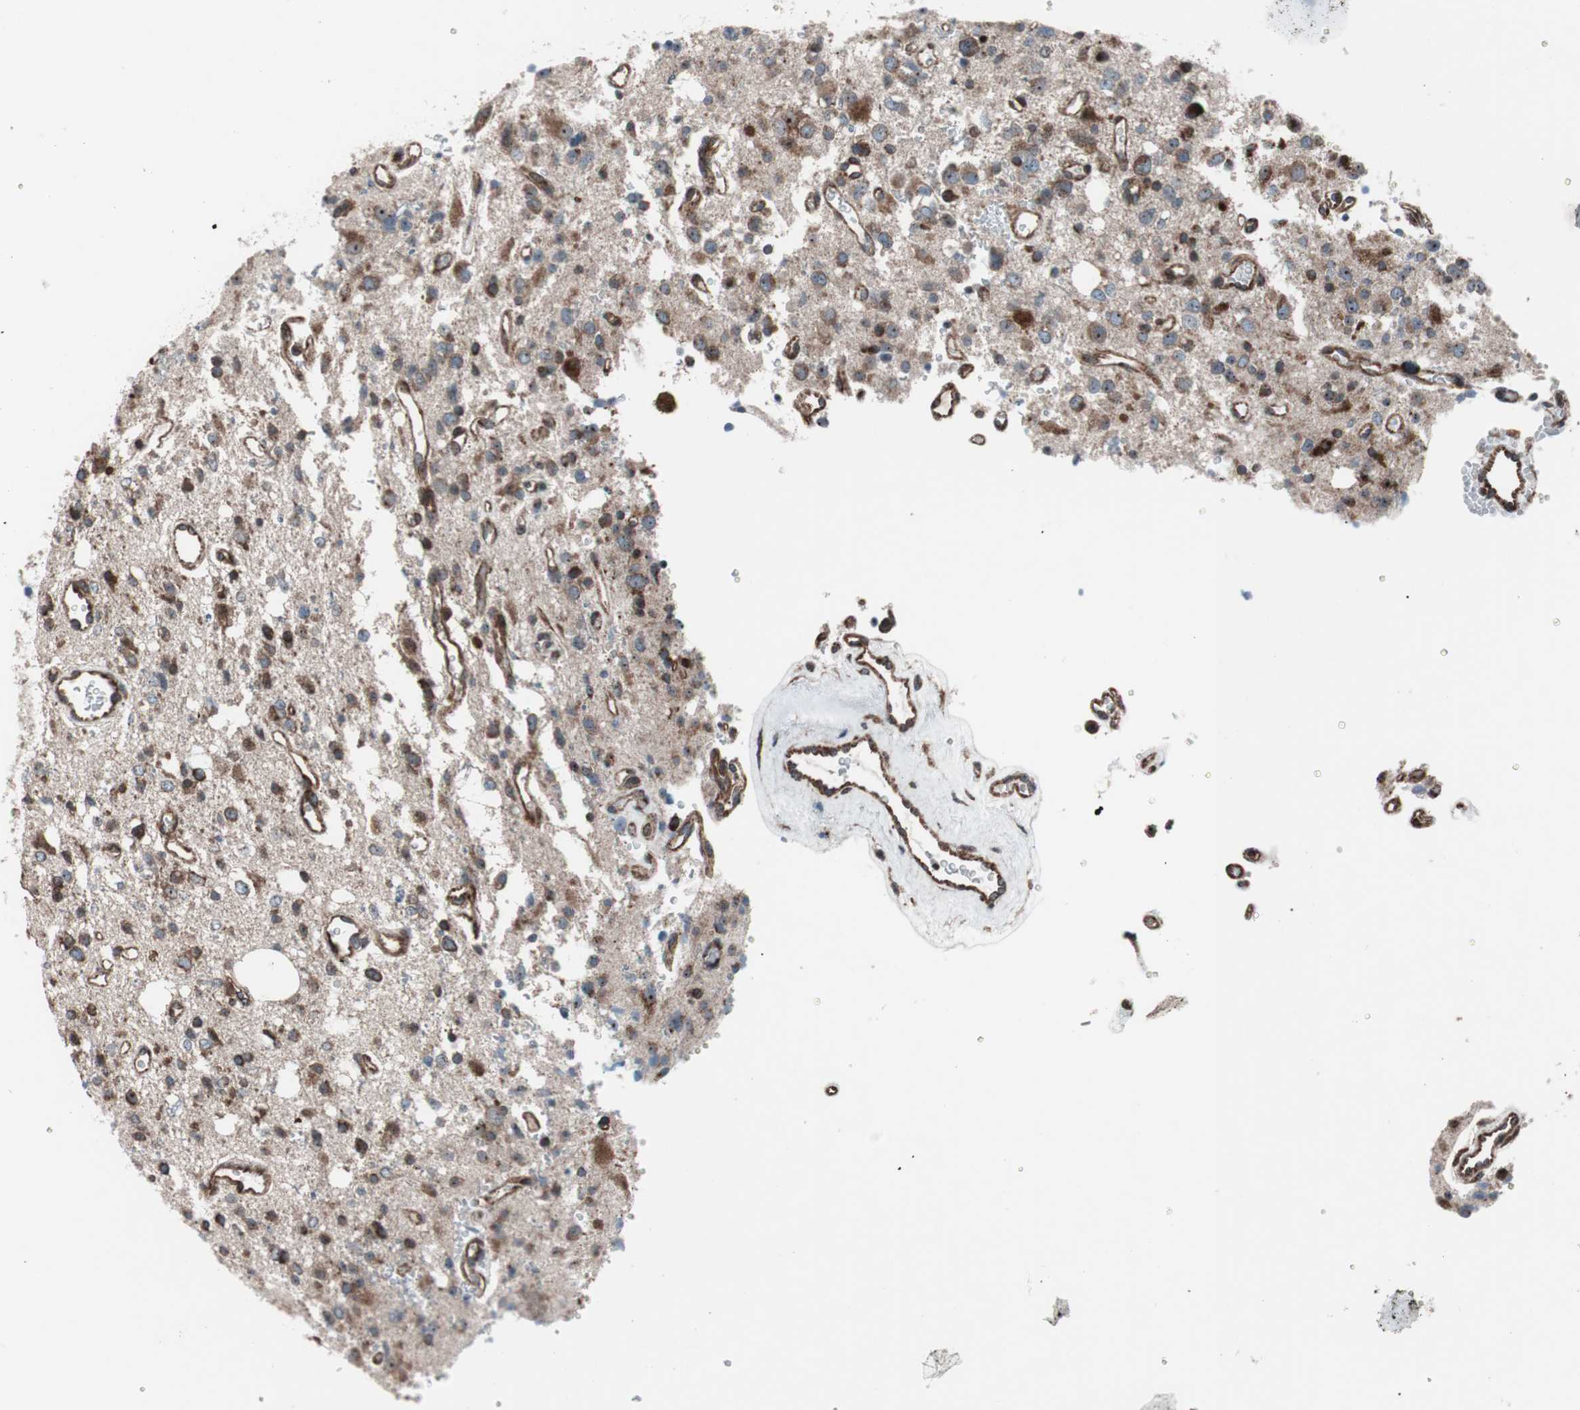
{"staining": {"intensity": "moderate", "quantity": ">75%", "location": "cytoplasmic/membranous"}, "tissue": "glioma", "cell_type": "Tumor cells", "image_type": "cancer", "snomed": [{"axis": "morphology", "description": "Glioma, malignant, High grade"}, {"axis": "topography", "description": "Brain"}], "caption": "Immunohistochemistry (DAB (3,3'-diaminobenzidine)) staining of glioma demonstrates moderate cytoplasmic/membranous protein expression in about >75% of tumor cells. Nuclei are stained in blue.", "gene": "CCL14", "patient": {"sex": "male", "age": 47}}